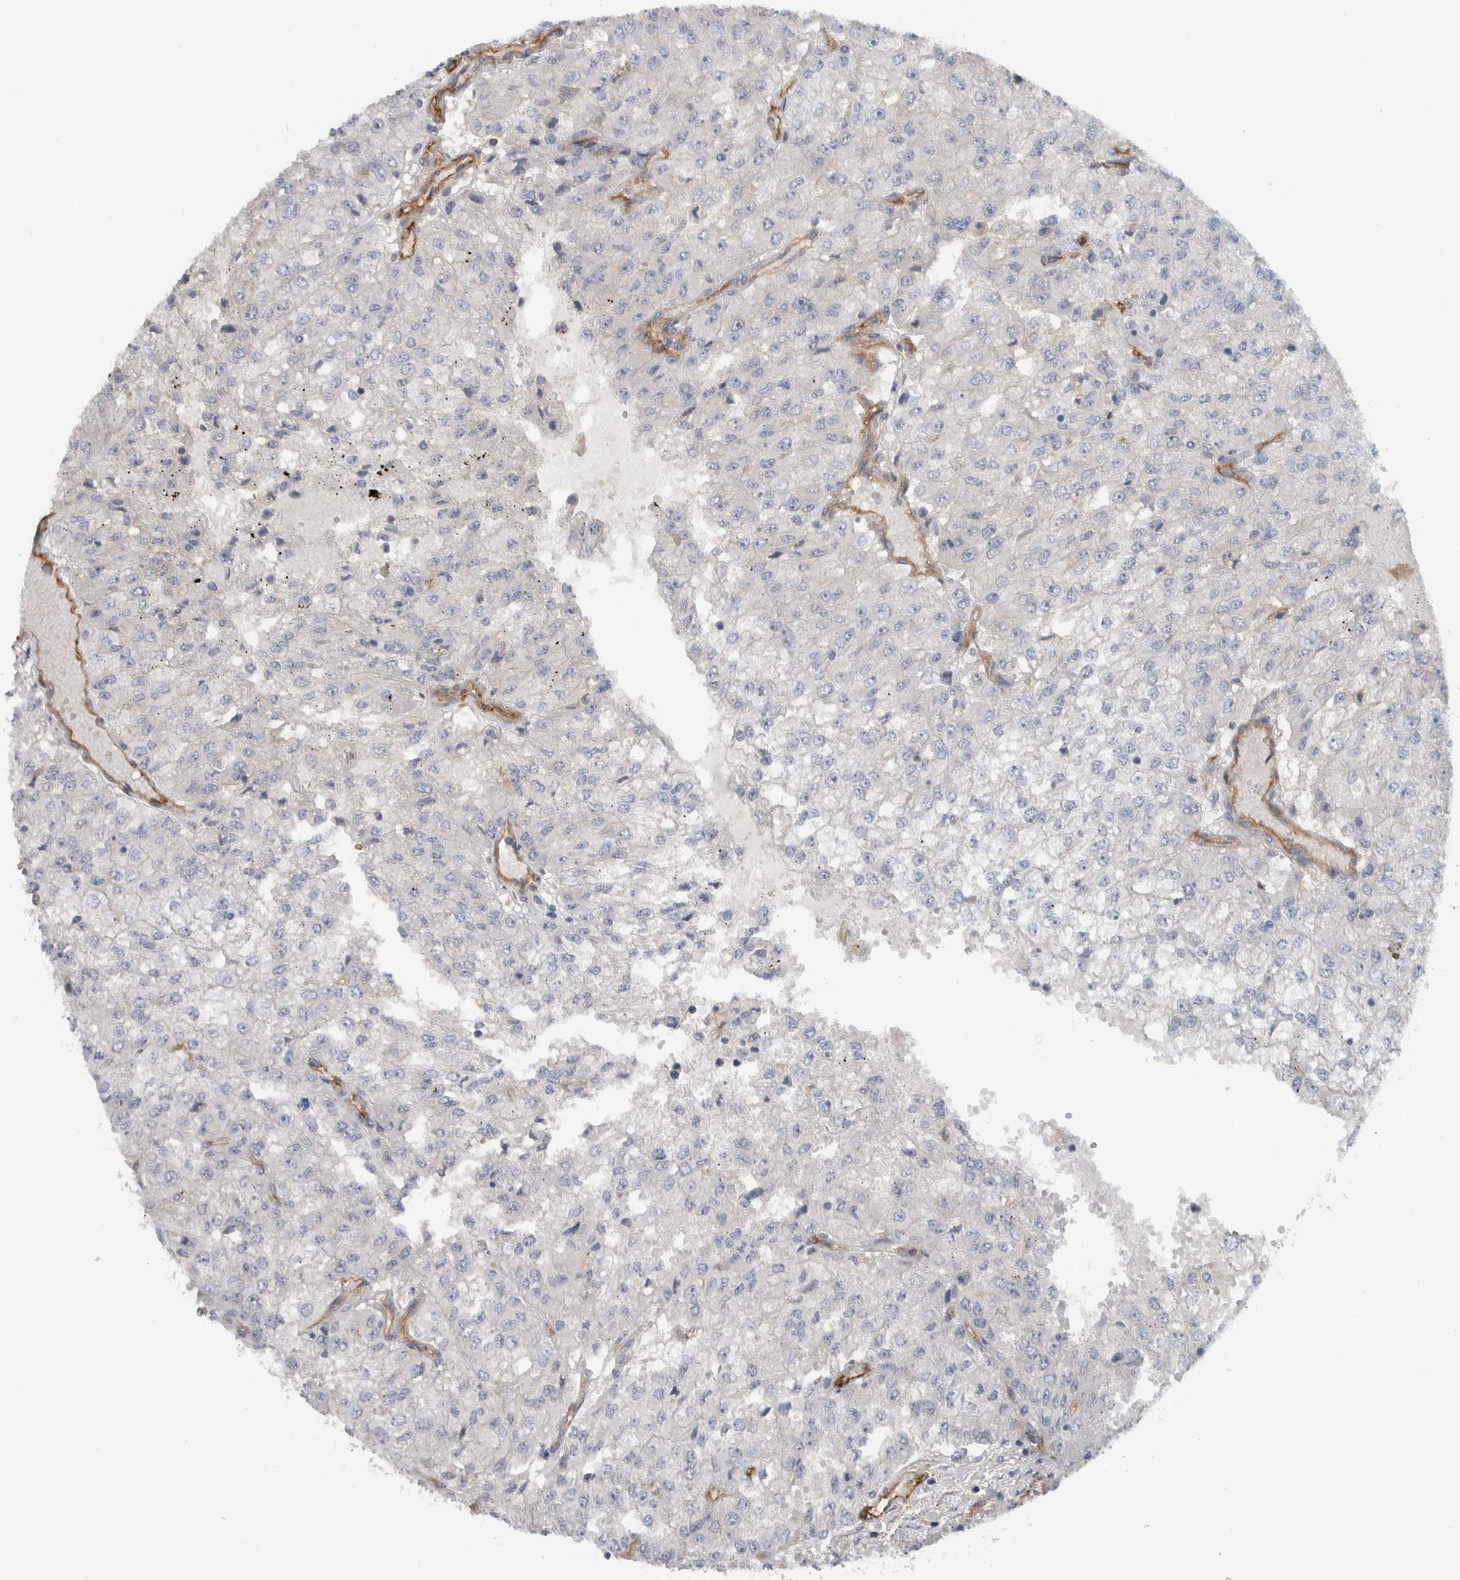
{"staining": {"intensity": "negative", "quantity": "none", "location": "none"}, "tissue": "renal cancer", "cell_type": "Tumor cells", "image_type": "cancer", "snomed": [{"axis": "morphology", "description": "Adenocarcinoma, NOS"}, {"axis": "topography", "description": "Kidney"}], "caption": "The immunohistochemistry photomicrograph has no significant positivity in tumor cells of renal cancer (adenocarcinoma) tissue. (Stains: DAB (3,3'-diaminobenzidine) IHC with hematoxylin counter stain, Microscopy: brightfield microscopy at high magnification).", "gene": "CD59", "patient": {"sex": "female", "age": 54}}